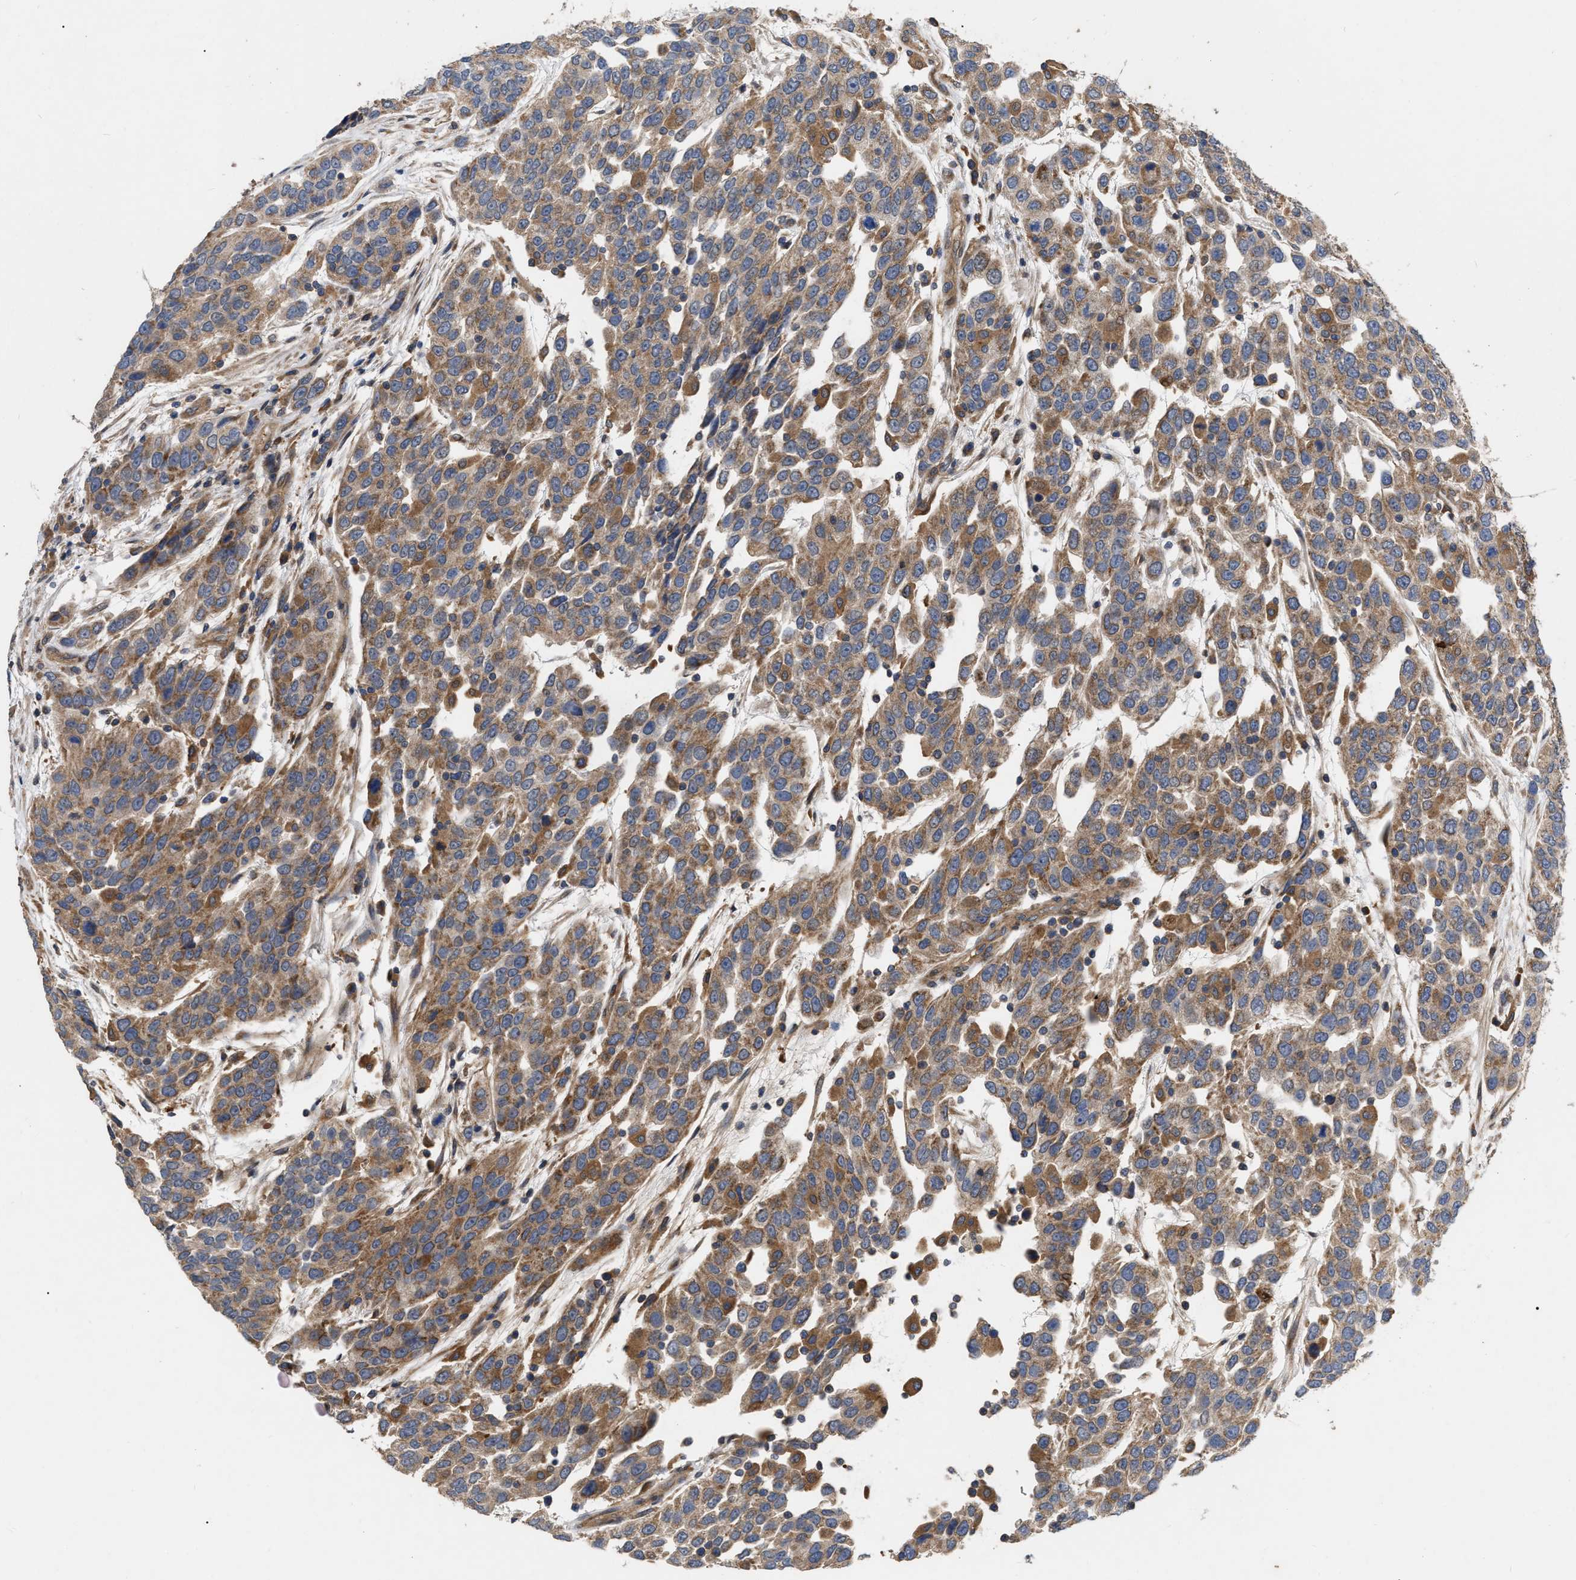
{"staining": {"intensity": "moderate", "quantity": ">75%", "location": "cytoplasmic/membranous"}, "tissue": "urothelial cancer", "cell_type": "Tumor cells", "image_type": "cancer", "snomed": [{"axis": "morphology", "description": "Urothelial carcinoma, High grade"}, {"axis": "topography", "description": "Urinary bladder"}], "caption": "Protein expression analysis of urothelial carcinoma (high-grade) reveals moderate cytoplasmic/membranous positivity in about >75% of tumor cells. The staining is performed using DAB (3,3'-diaminobenzidine) brown chromogen to label protein expression. The nuclei are counter-stained blue using hematoxylin.", "gene": "CDKN2C", "patient": {"sex": "female", "age": 80}}